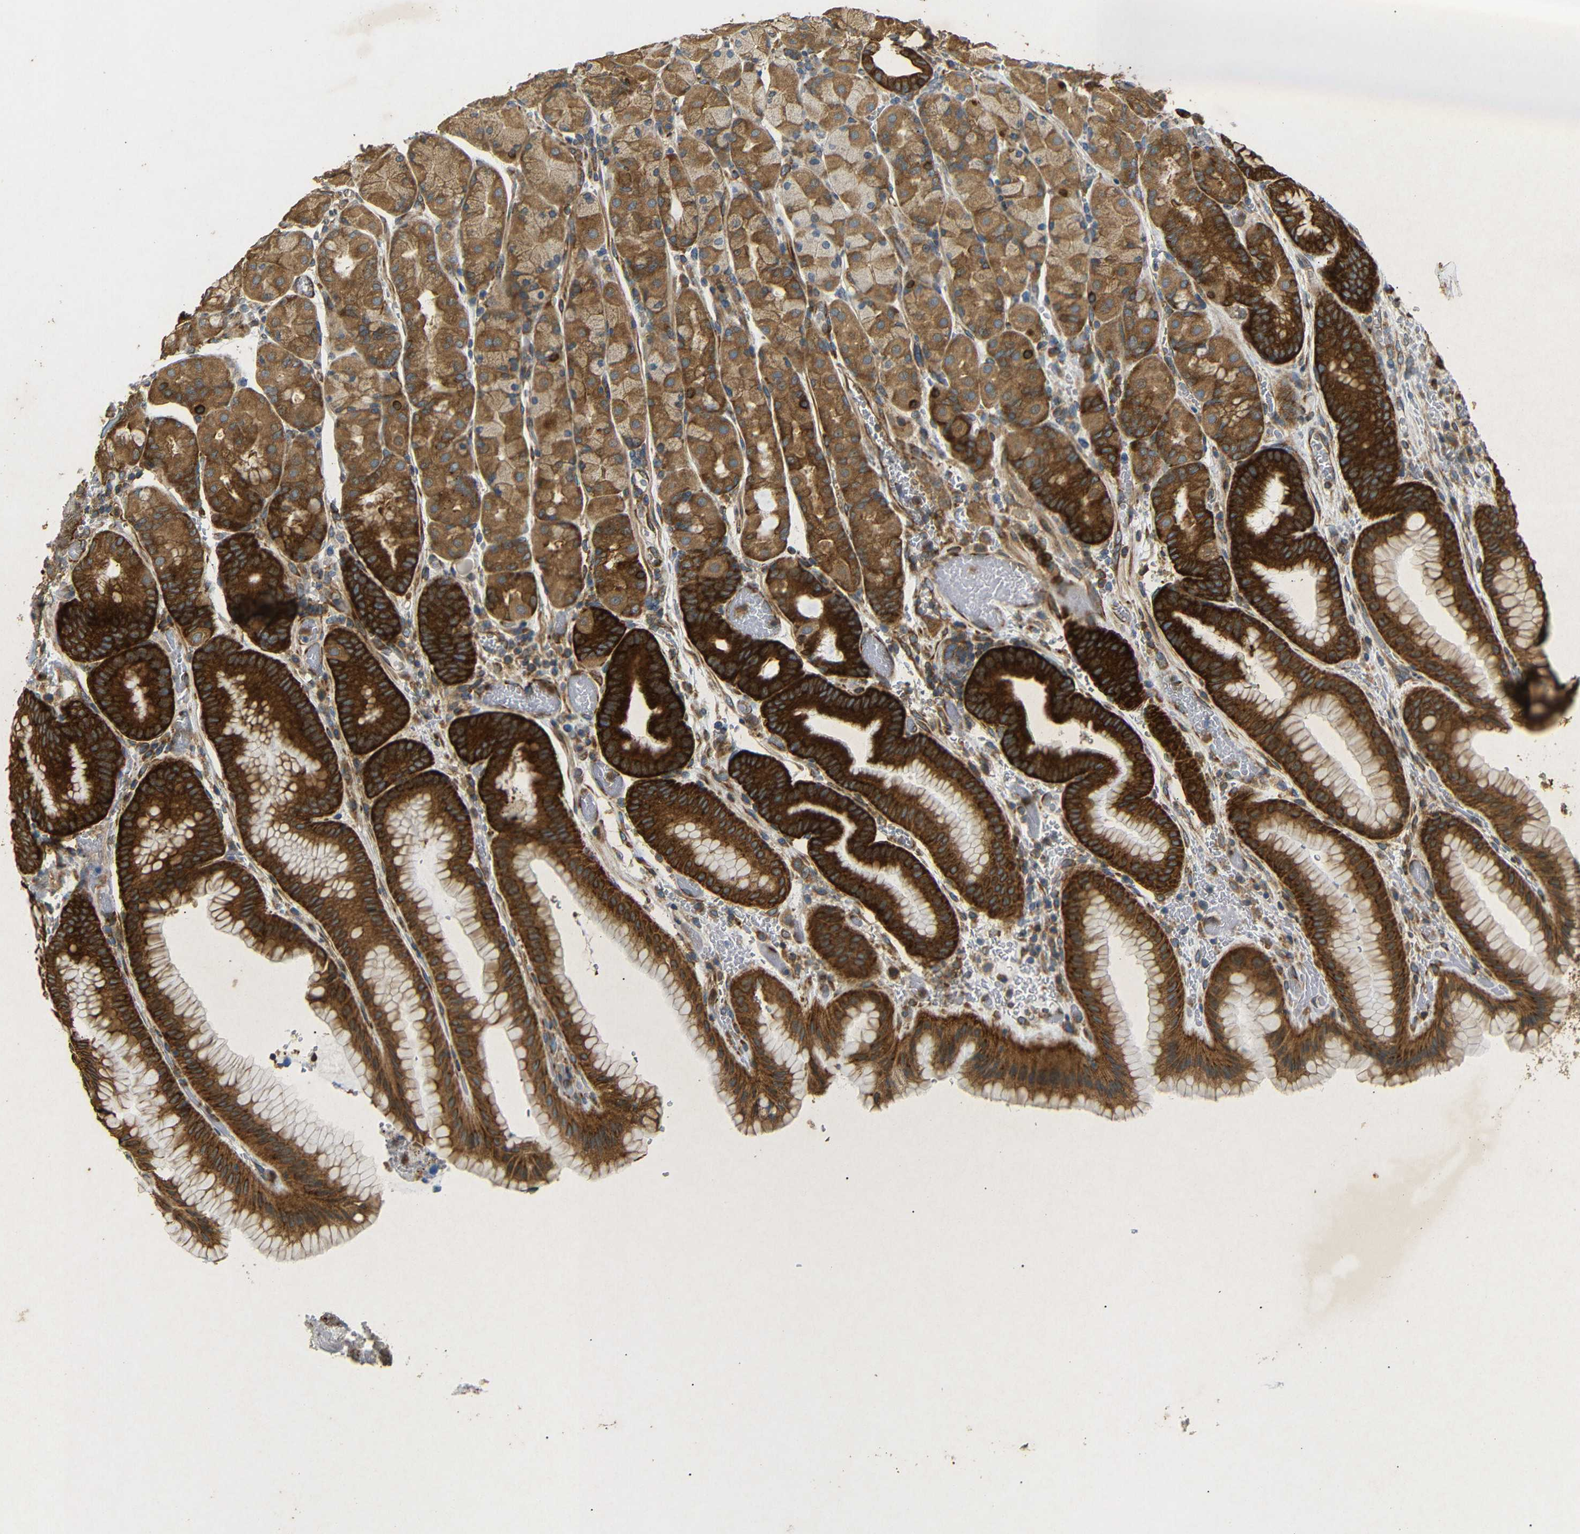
{"staining": {"intensity": "strong", "quantity": ">75%", "location": "cytoplasmic/membranous"}, "tissue": "stomach", "cell_type": "Glandular cells", "image_type": "normal", "snomed": [{"axis": "morphology", "description": "Normal tissue, NOS"}, {"axis": "morphology", "description": "Carcinoid, malignant, NOS"}, {"axis": "topography", "description": "Stomach, upper"}], "caption": "High-magnification brightfield microscopy of unremarkable stomach stained with DAB (brown) and counterstained with hematoxylin (blue). glandular cells exhibit strong cytoplasmic/membranous positivity is identified in about>75% of cells.", "gene": "BTF3", "patient": {"sex": "male", "age": 39}}